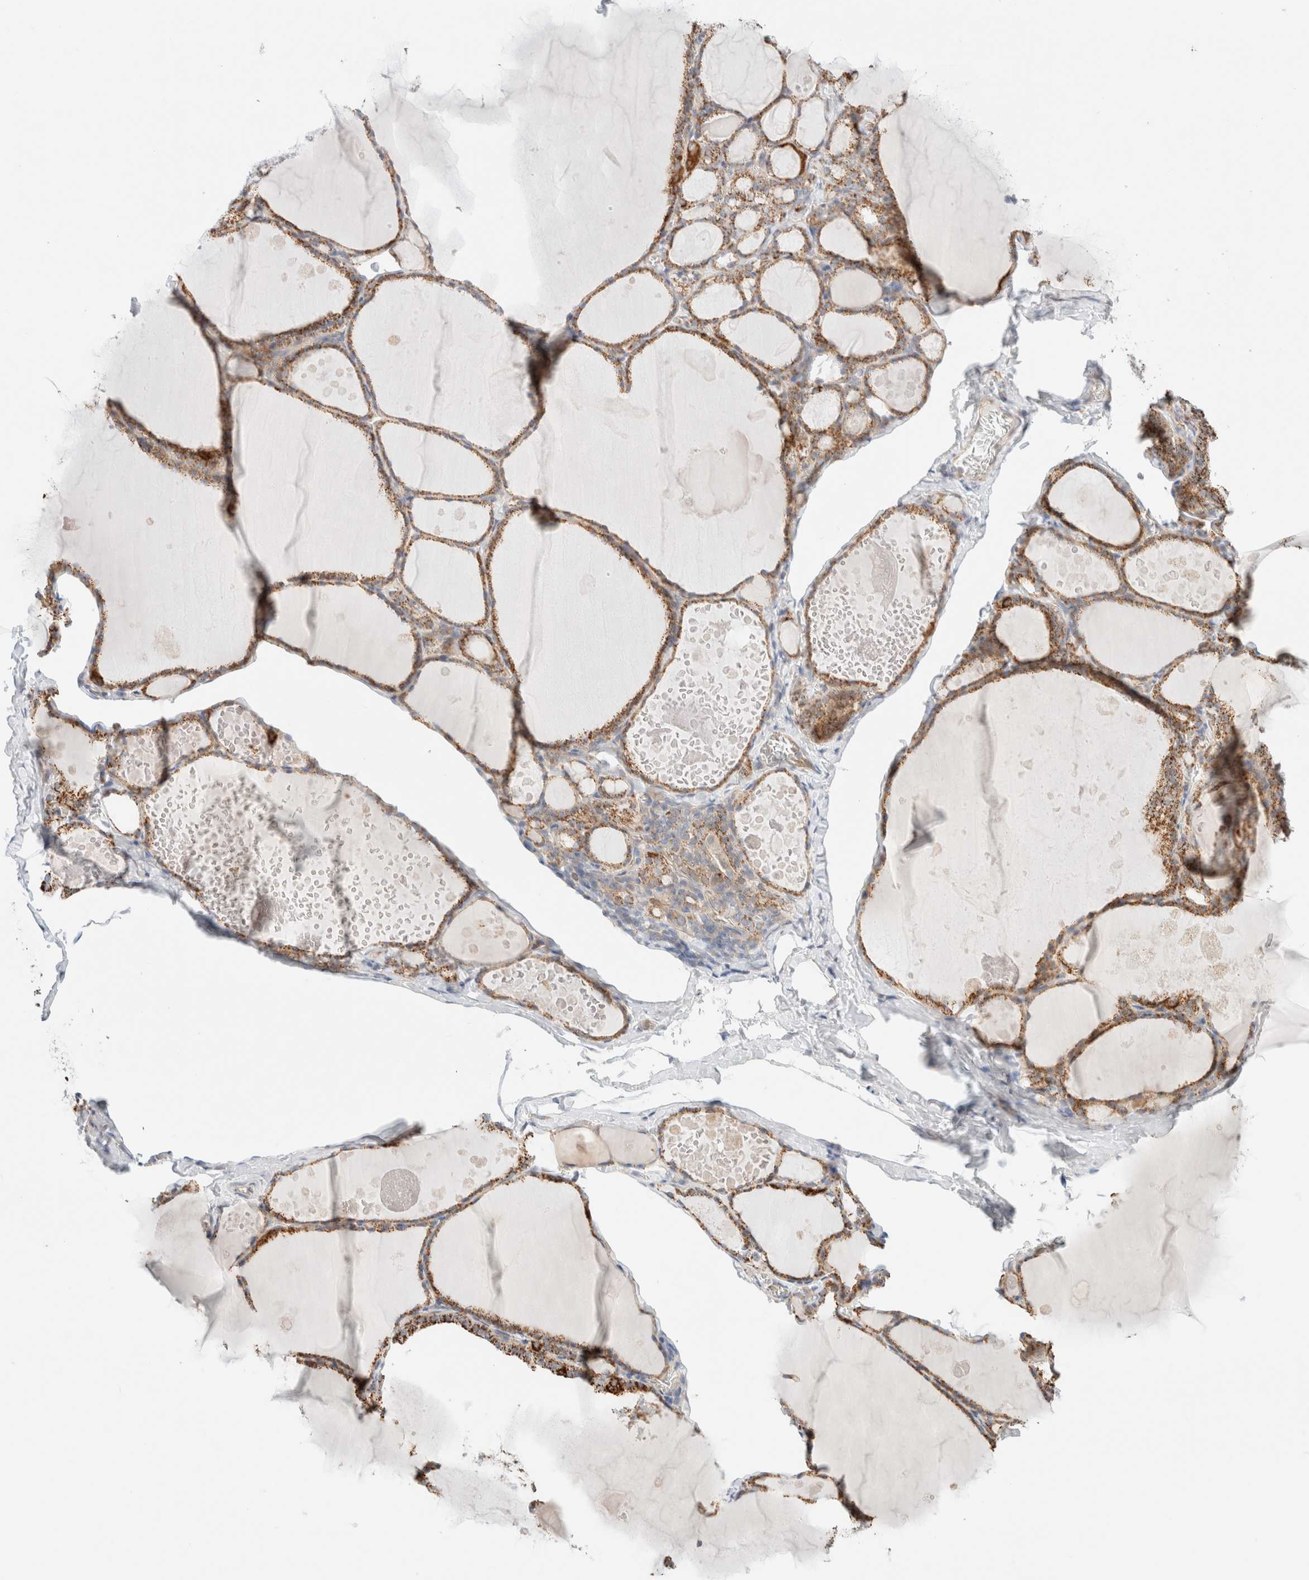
{"staining": {"intensity": "strong", "quantity": ">75%", "location": "cytoplasmic/membranous"}, "tissue": "thyroid gland", "cell_type": "Glandular cells", "image_type": "normal", "snomed": [{"axis": "morphology", "description": "Normal tissue, NOS"}, {"axis": "topography", "description": "Thyroid gland"}], "caption": "Protein staining shows strong cytoplasmic/membranous expression in approximately >75% of glandular cells in unremarkable thyroid gland. Immunohistochemistry (ihc) stains the protein of interest in brown and the nuclei are stained blue.", "gene": "UNC13B", "patient": {"sex": "male", "age": 56}}